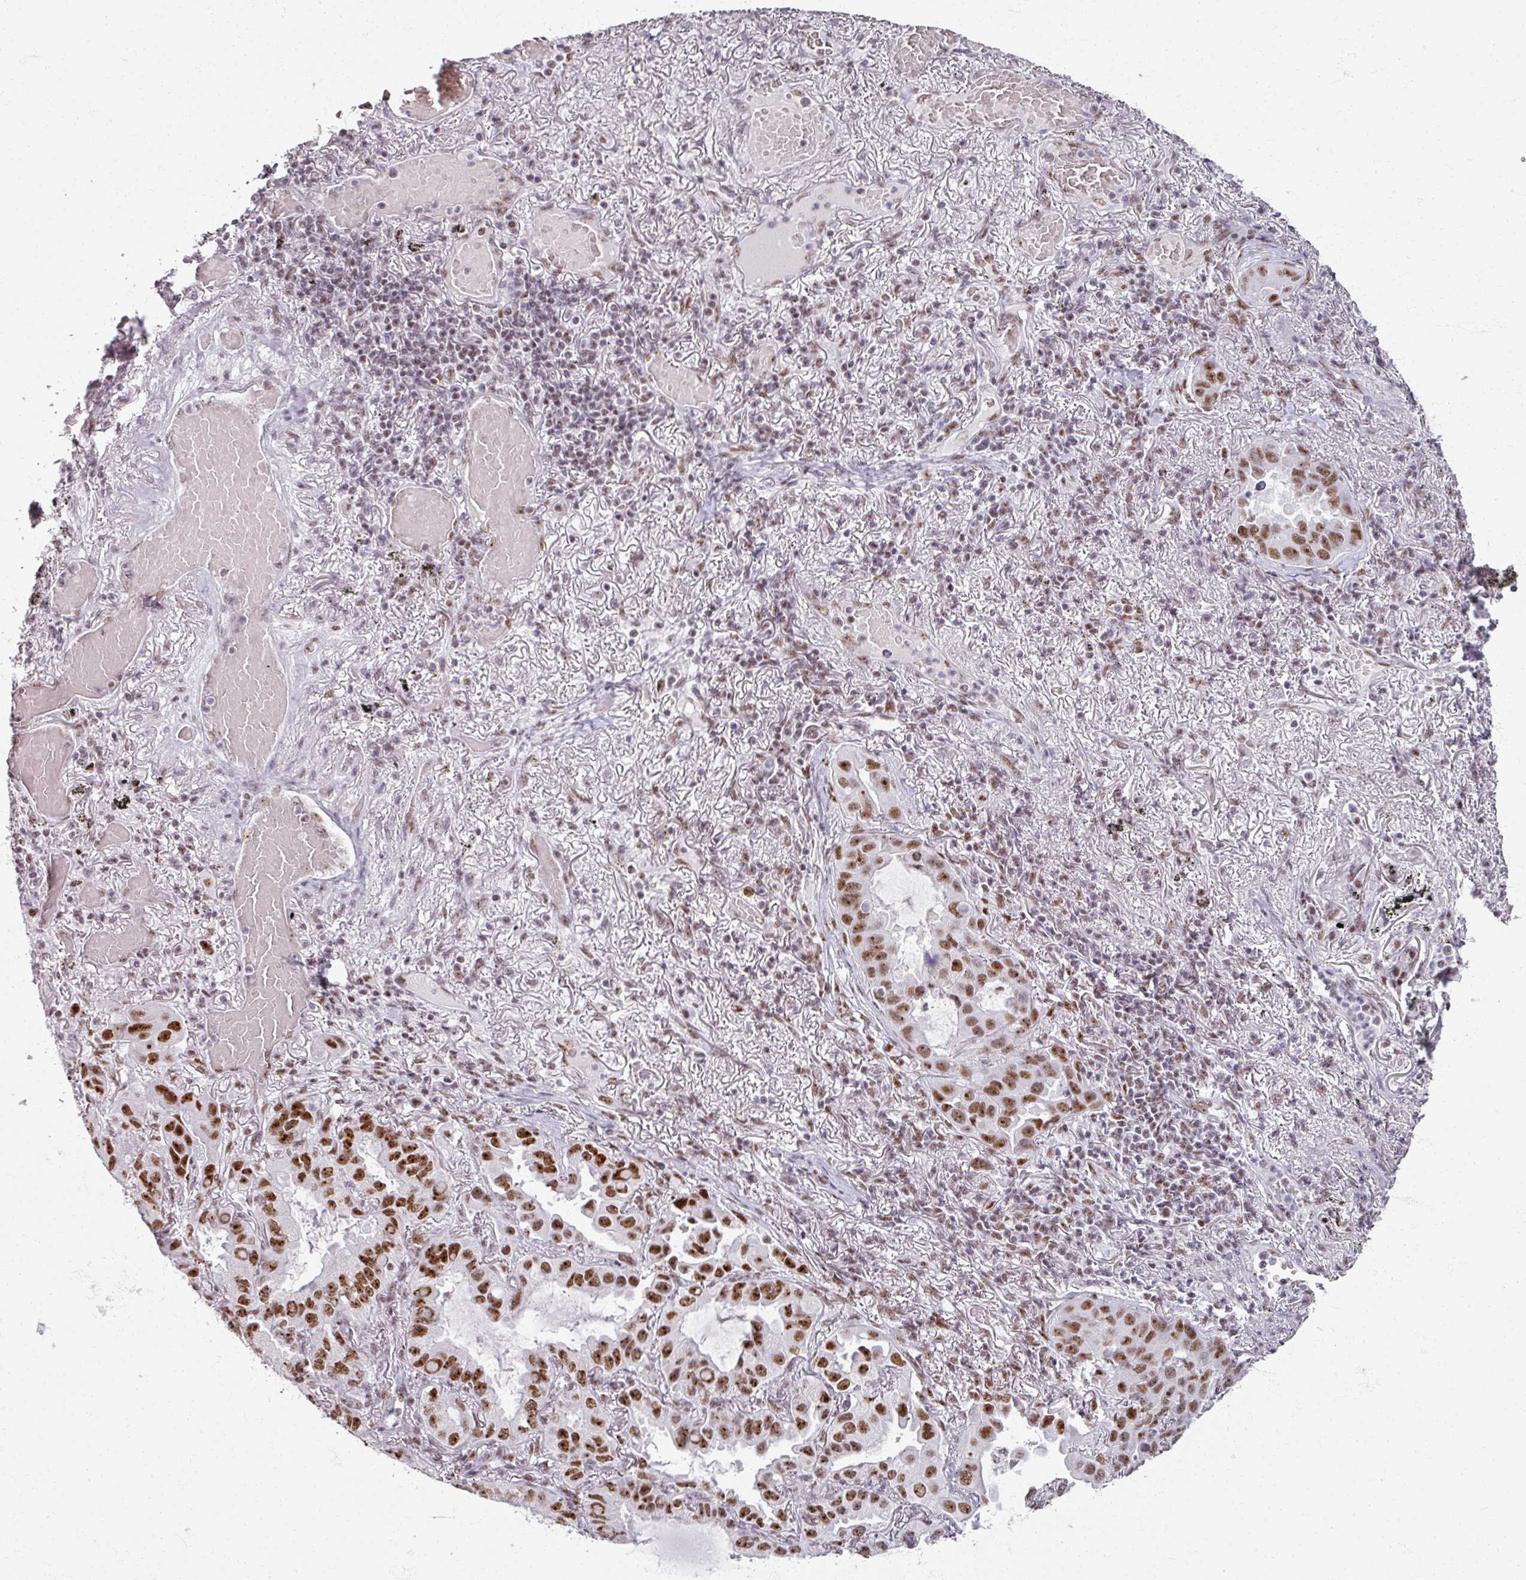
{"staining": {"intensity": "strong", "quantity": ">75%", "location": "nuclear"}, "tissue": "lung cancer", "cell_type": "Tumor cells", "image_type": "cancer", "snomed": [{"axis": "morphology", "description": "Adenocarcinoma, NOS"}, {"axis": "topography", "description": "Lung"}], "caption": "A brown stain shows strong nuclear expression of a protein in adenocarcinoma (lung) tumor cells.", "gene": "ADAR", "patient": {"sex": "male", "age": 64}}